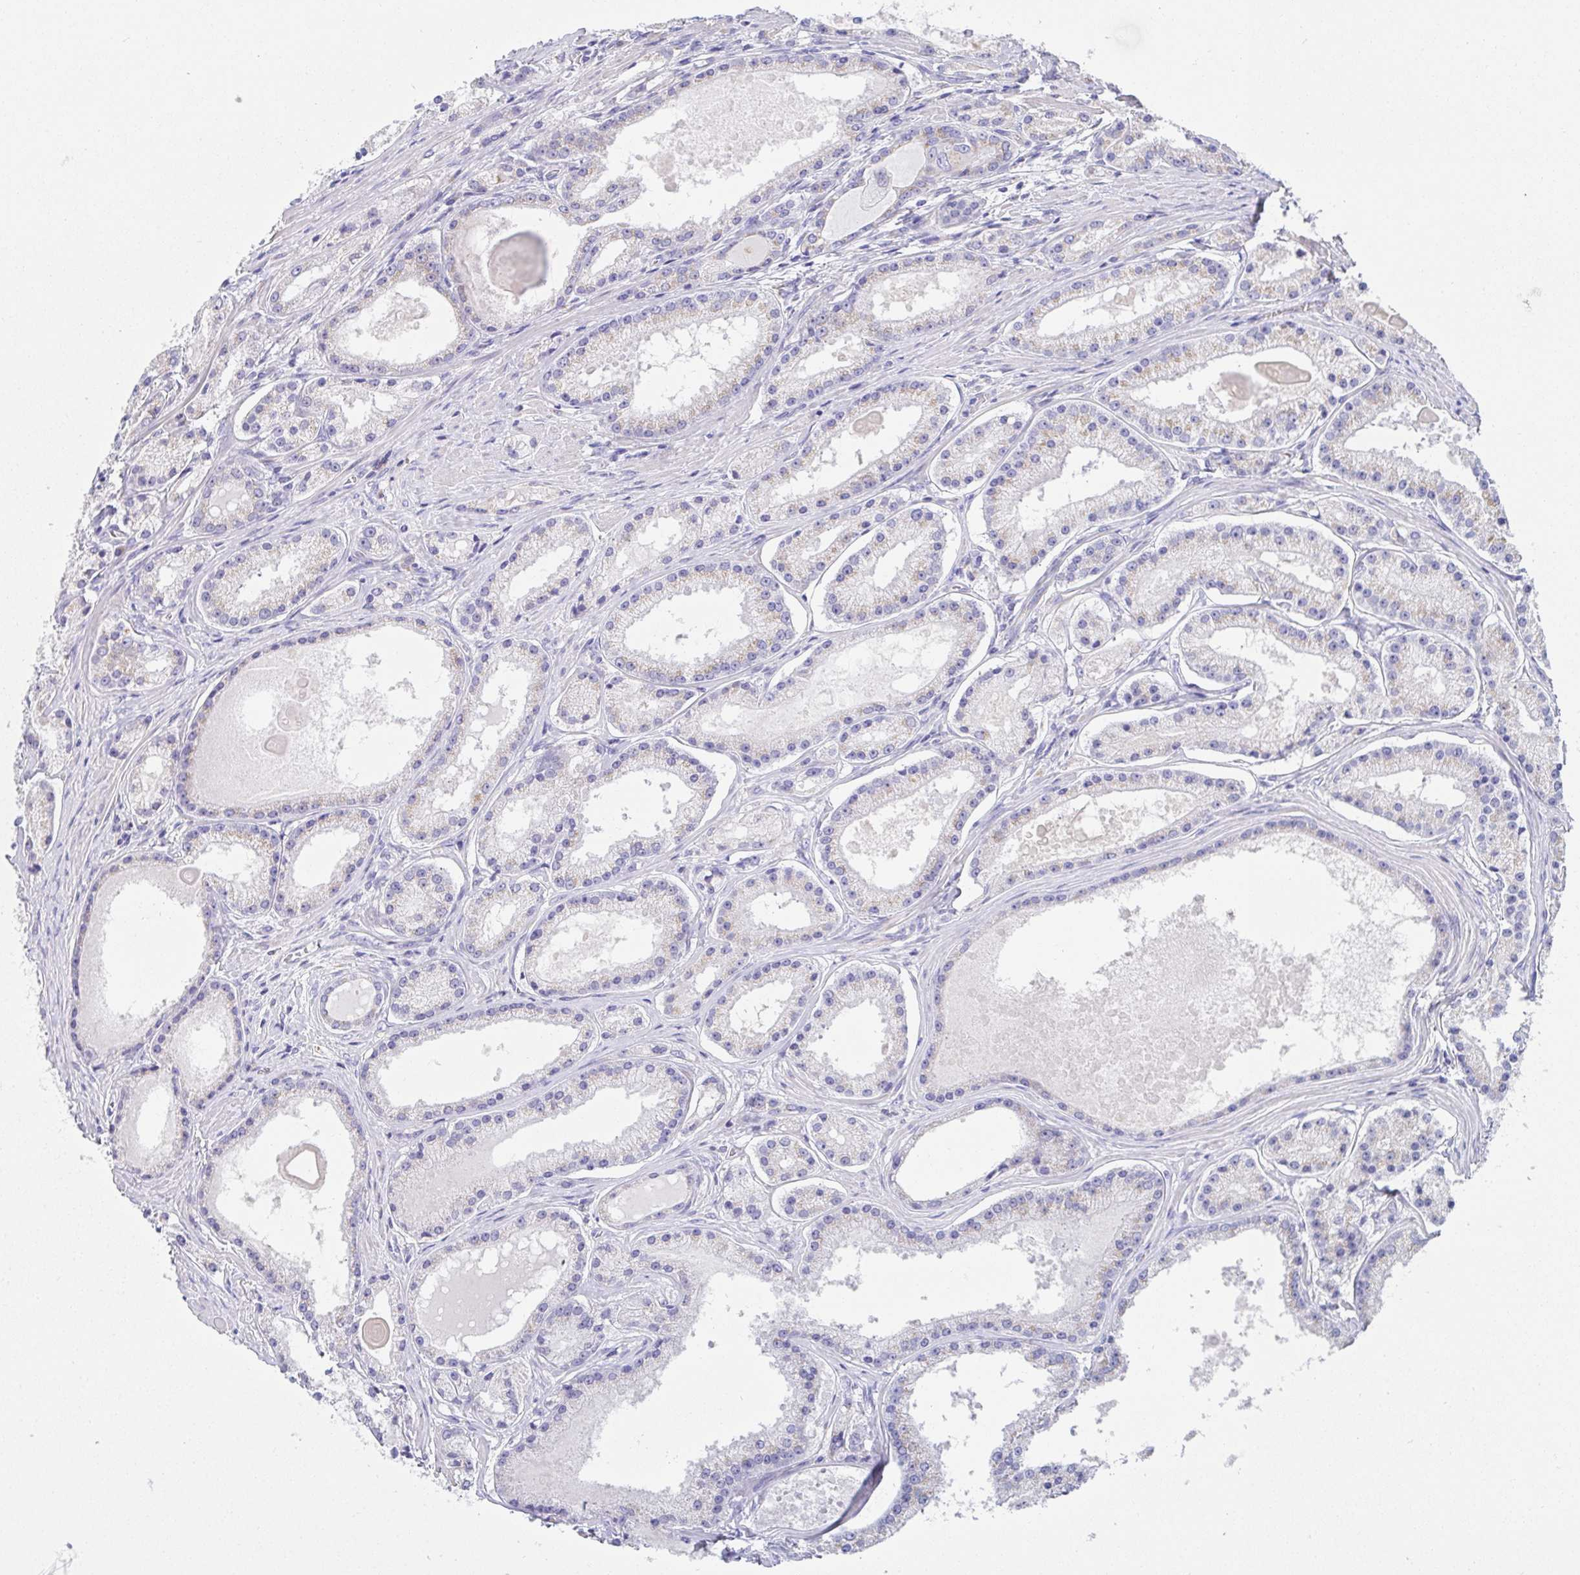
{"staining": {"intensity": "negative", "quantity": "none", "location": "none"}, "tissue": "prostate cancer", "cell_type": "Tumor cells", "image_type": "cancer", "snomed": [{"axis": "morphology", "description": "Adenocarcinoma, Low grade"}, {"axis": "topography", "description": "Prostate"}], "caption": "IHC image of human prostate low-grade adenocarcinoma stained for a protein (brown), which reveals no staining in tumor cells. (Brightfield microscopy of DAB (3,3'-diaminobenzidine) immunohistochemistry at high magnification).", "gene": "SCG3", "patient": {"sex": "male", "age": 57}}